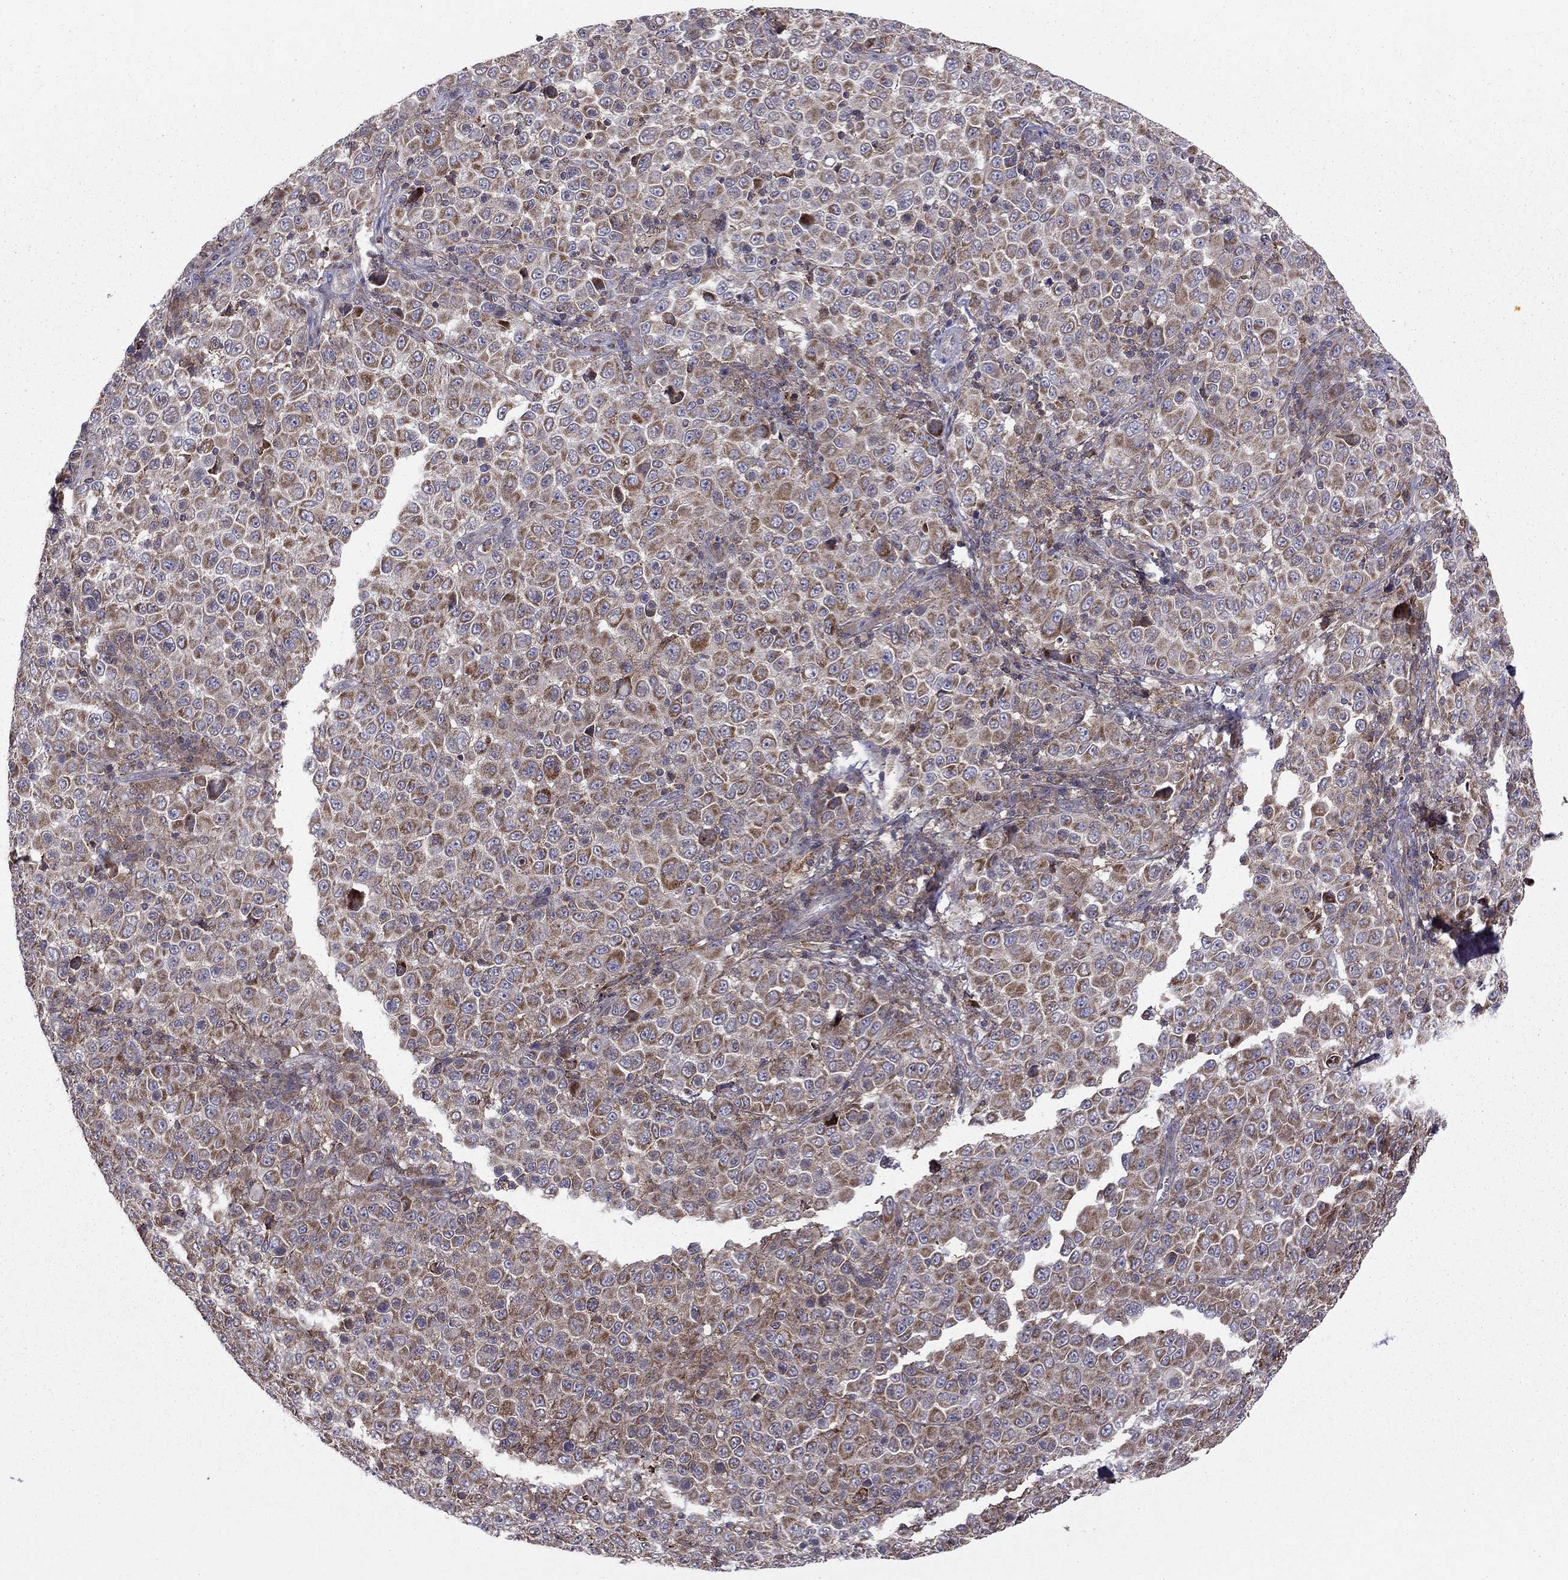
{"staining": {"intensity": "moderate", "quantity": "25%-75%", "location": "cytoplasmic/membranous"}, "tissue": "melanoma", "cell_type": "Tumor cells", "image_type": "cancer", "snomed": [{"axis": "morphology", "description": "Malignant melanoma, NOS"}, {"axis": "topography", "description": "Skin"}], "caption": "Approximately 25%-75% of tumor cells in malignant melanoma show moderate cytoplasmic/membranous protein expression as visualized by brown immunohistochemical staining.", "gene": "ALG6", "patient": {"sex": "female", "age": 57}}